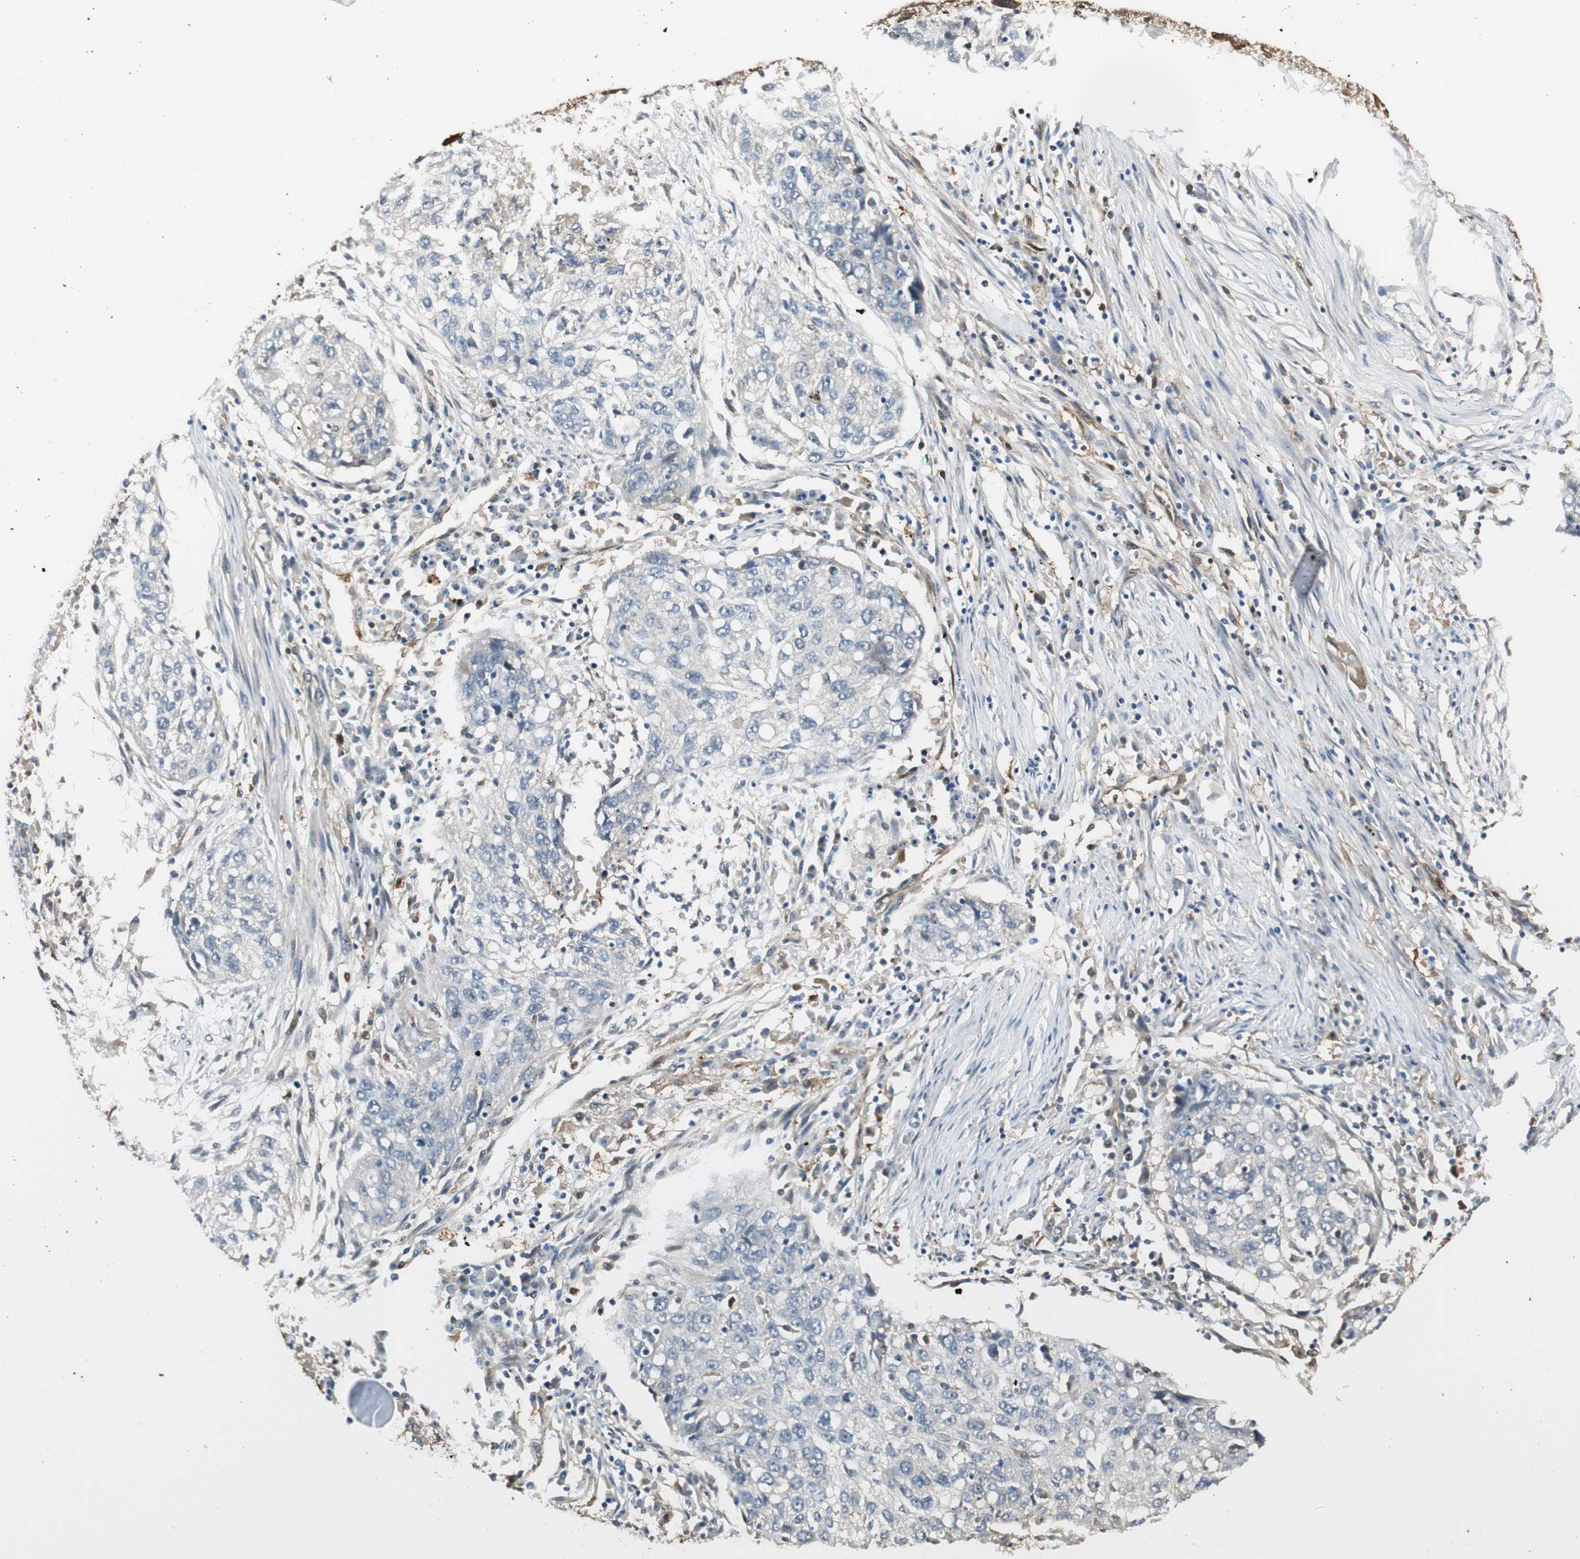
{"staining": {"intensity": "negative", "quantity": "none", "location": "none"}, "tissue": "lung cancer", "cell_type": "Tumor cells", "image_type": "cancer", "snomed": [{"axis": "morphology", "description": "Squamous cell carcinoma, NOS"}, {"axis": "topography", "description": "Lung"}], "caption": "IHC of lung squamous cell carcinoma reveals no expression in tumor cells.", "gene": "SERPINB6", "patient": {"sex": "female", "age": 63}}